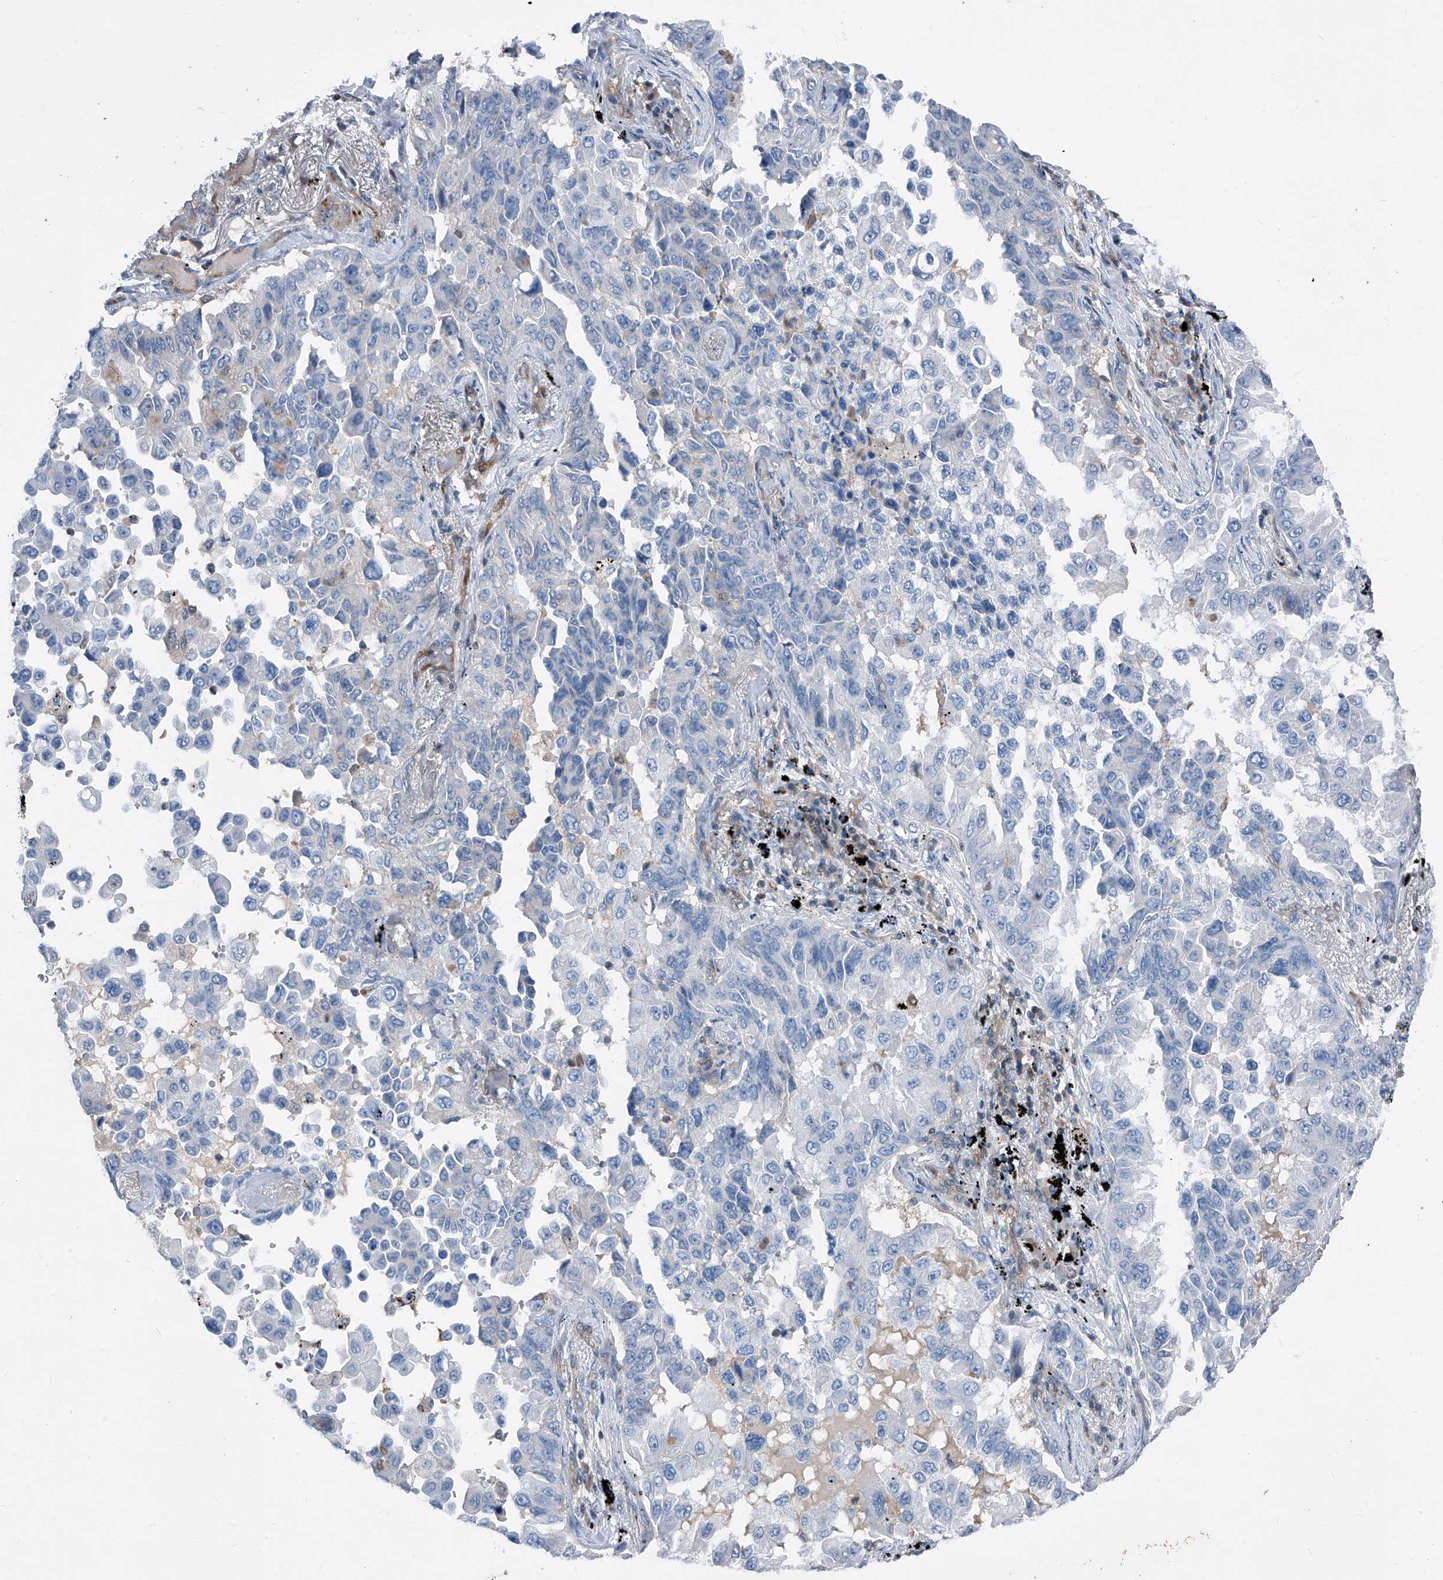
{"staining": {"intensity": "negative", "quantity": "none", "location": "none"}, "tissue": "lung cancer", "cell_type": "Tumor cells", "image_type": "cancer", "snomed": [{"axis": "morphology", "description": "Adenocarcinoma, NOS"}, {"axis": "topography", "description": "Lung"}], "caption": "Protein analysis of lung cancer demonstrates no significant expression in tumor cells.", "gene": "MAP2K6", "patient": {"sex": "female", "age": 67}}